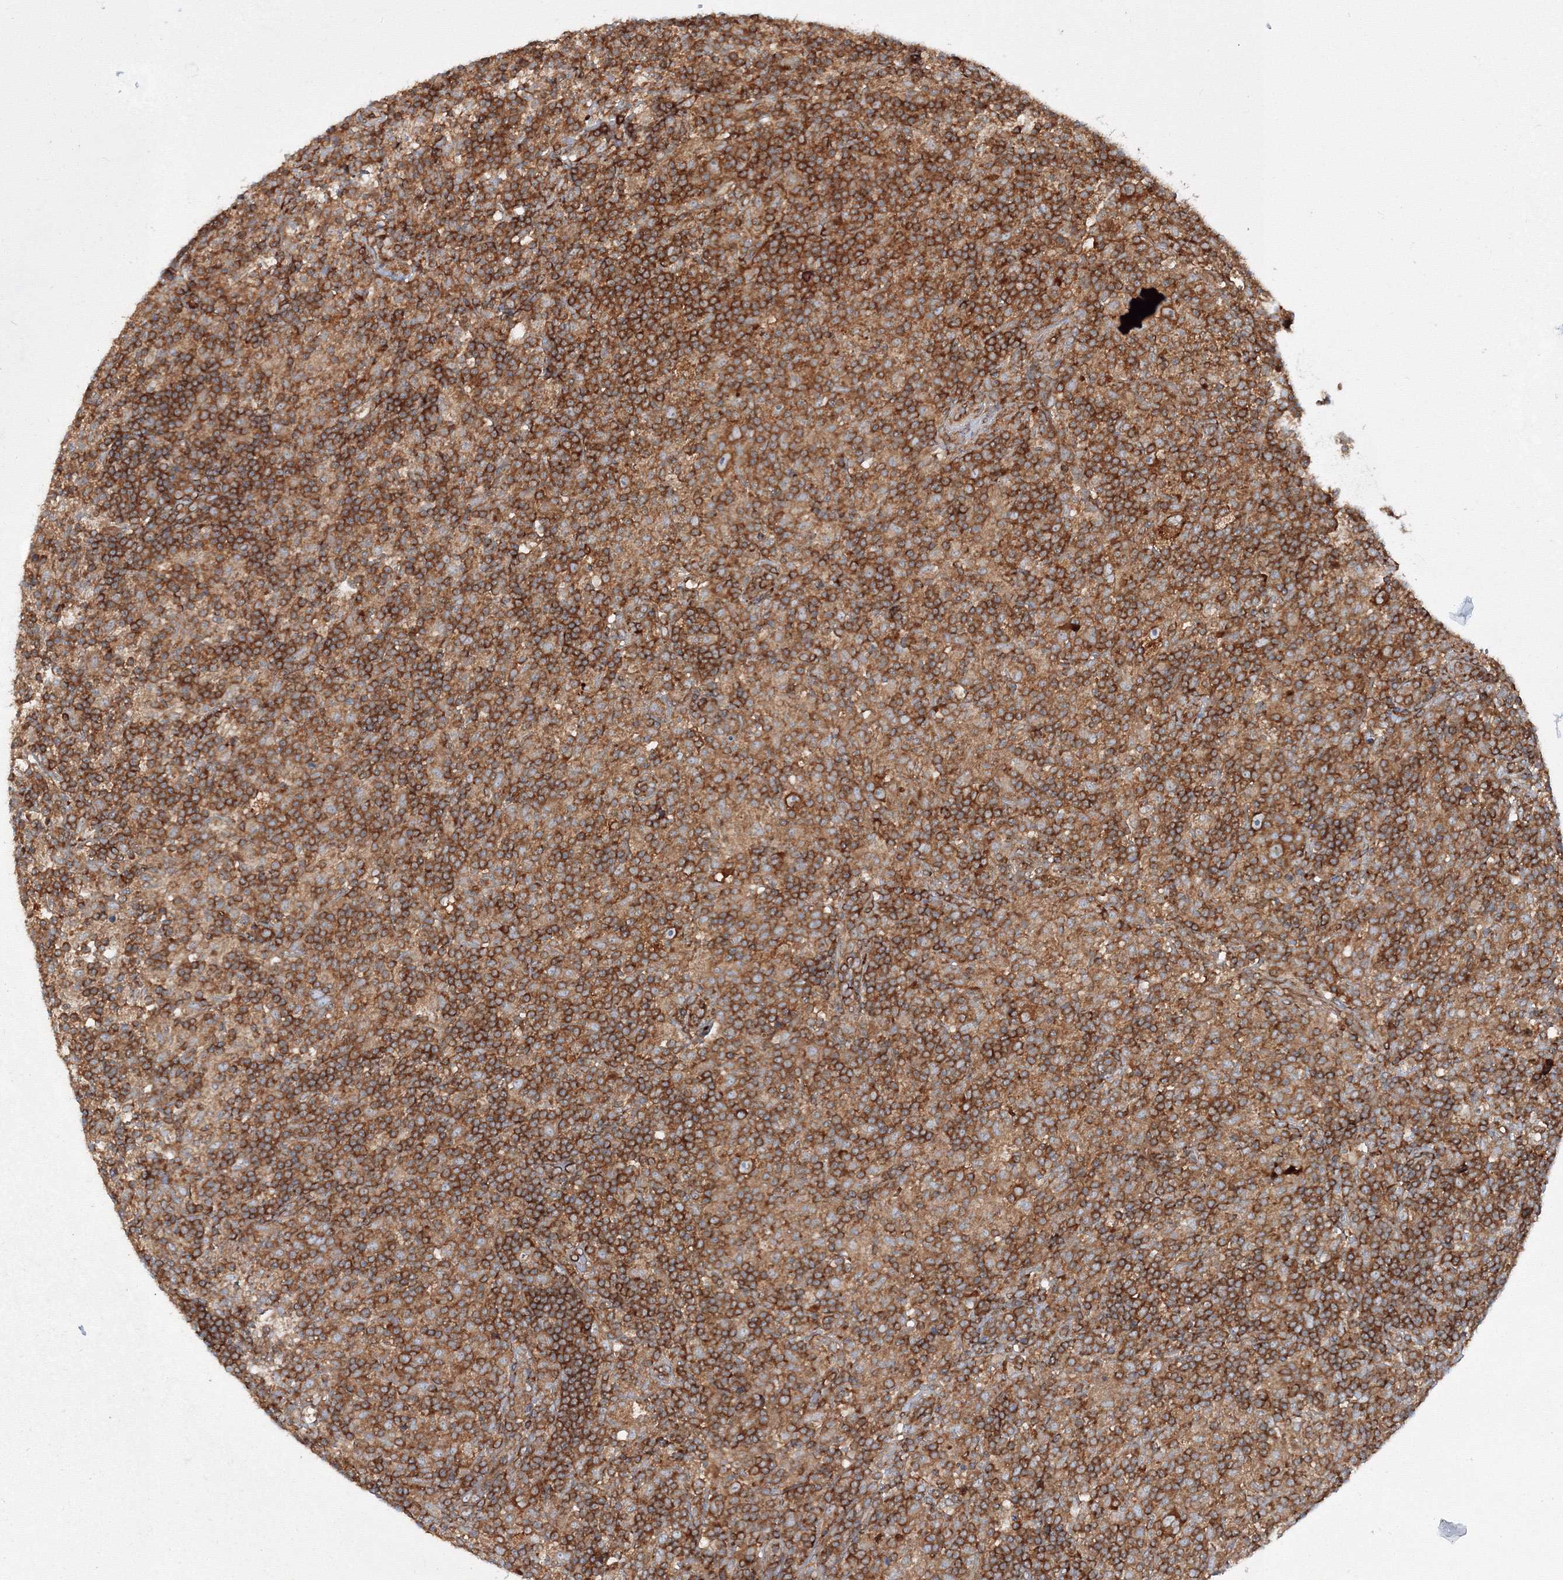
{"staining": {"intensity": "moderate", "quantity": ">75%", "location": "cytoplasmic/membranous"}, "tissue": "lymphoma", "cell_type": "Tumor cells", "image_type": "cancer", "snomed": [{"axis": "morphology", "description": "Hodgkin's disease, NOS"}, {"axis": "topography", "description": "Lymph node"}], "caption": "The immunohistochemical stain labels moderate cytoplasmic/membranous positivity in tumor cells of Hodgkin's disease tissue.", "gene": "HARS1", "patient": {"sex": "male", "age": 70}}